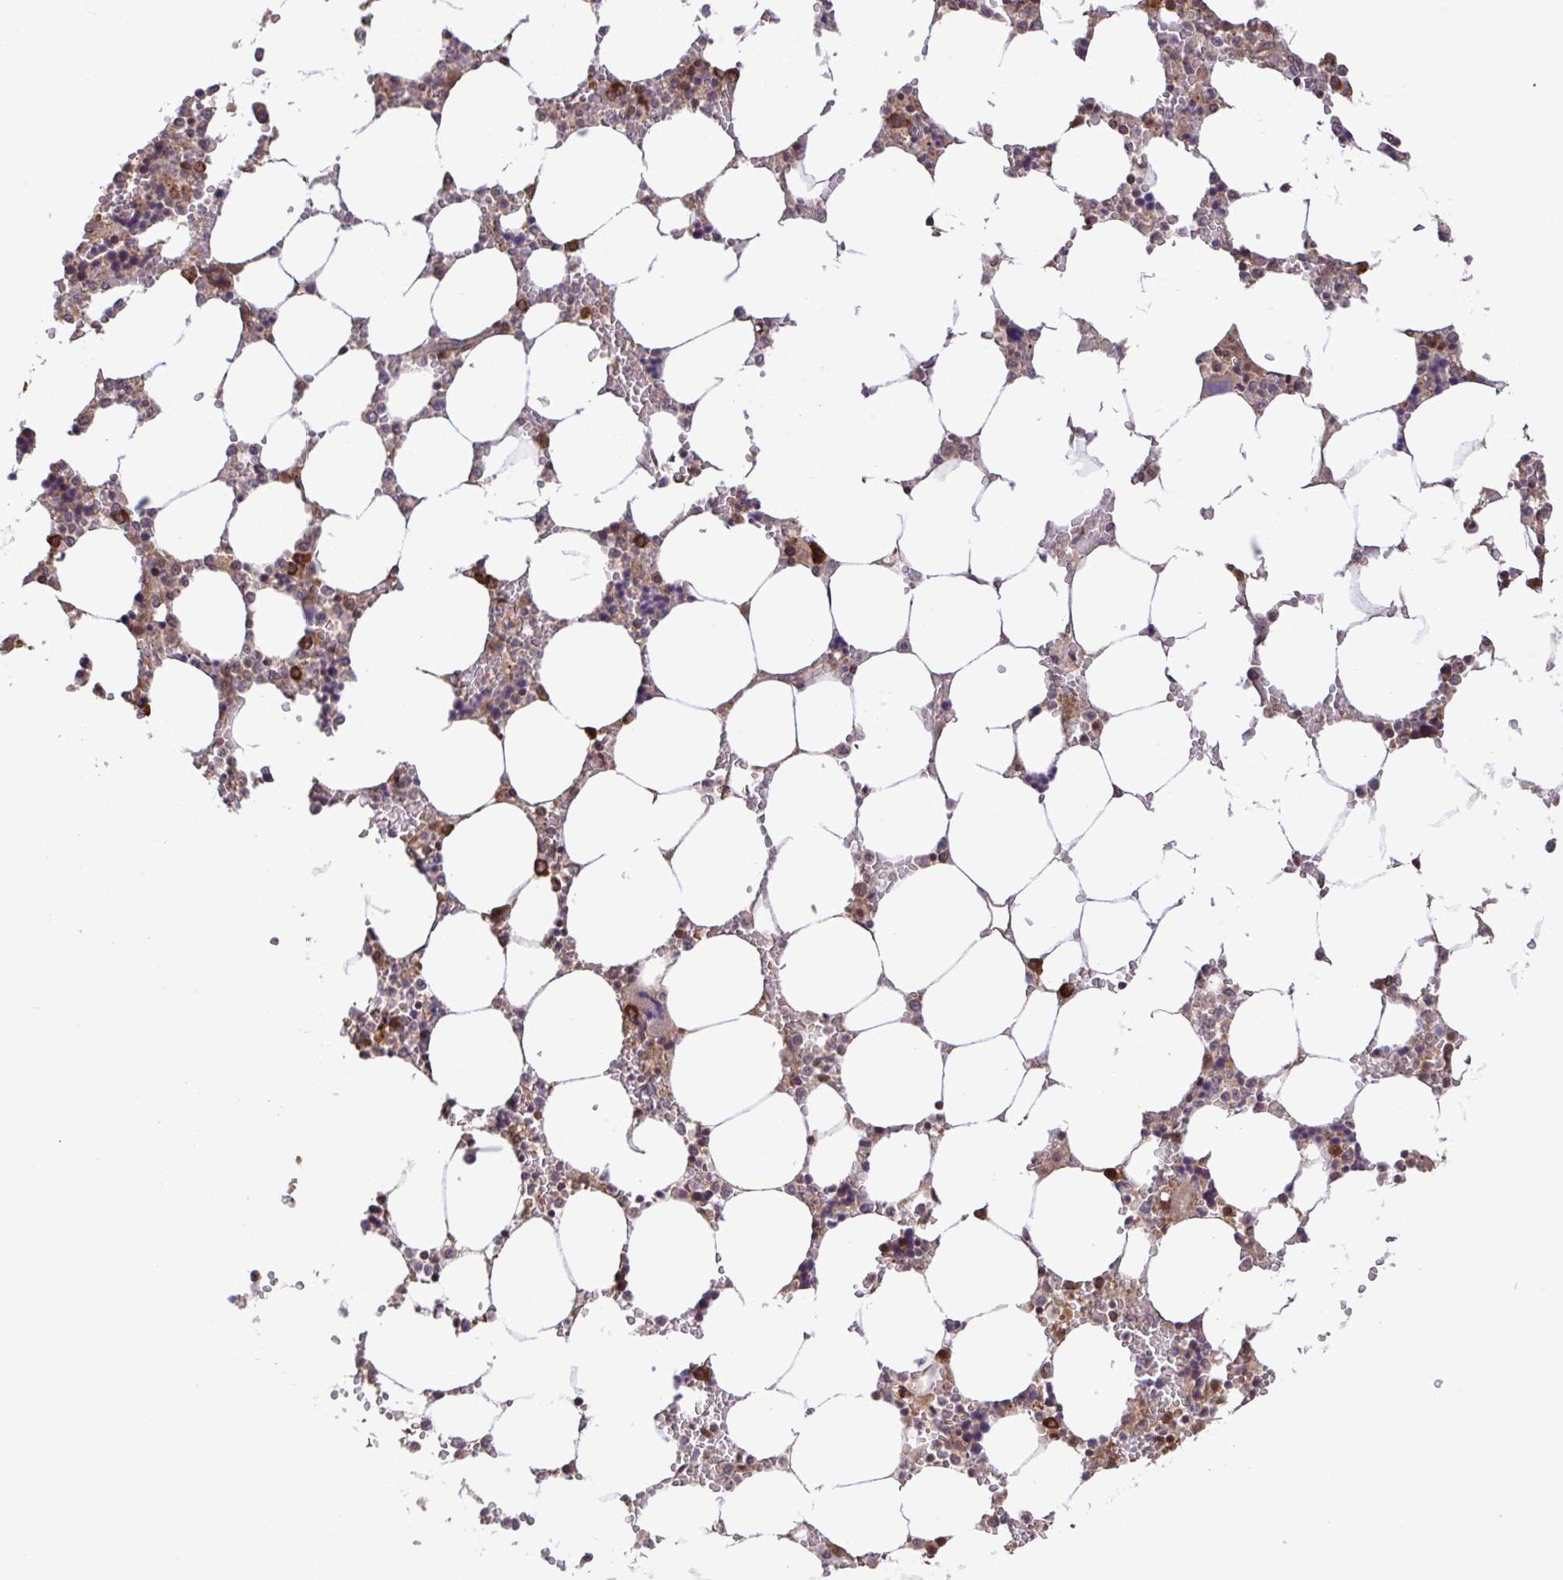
{"staining": {"intensity": "strong", "quantity": "<25%", "location": "cytoplasmic/membranous"}, "tissue": "bone marrow", "cell_type": "Hematopoietic cells", "image_type": "normal", "snomed": [{"axis": "morphology", "description": "Normal tissue, NOS"}, {"axis": "topography", "description": "Bone marrow"}], "caption": "Protein staining of benign bone marrow demonstrates strong cytoplasmic/membranous expression in approximately <25% of hematopoietic cells.", "gene": "C12orf57", "patient": {"sex": "male", "age": 64}}